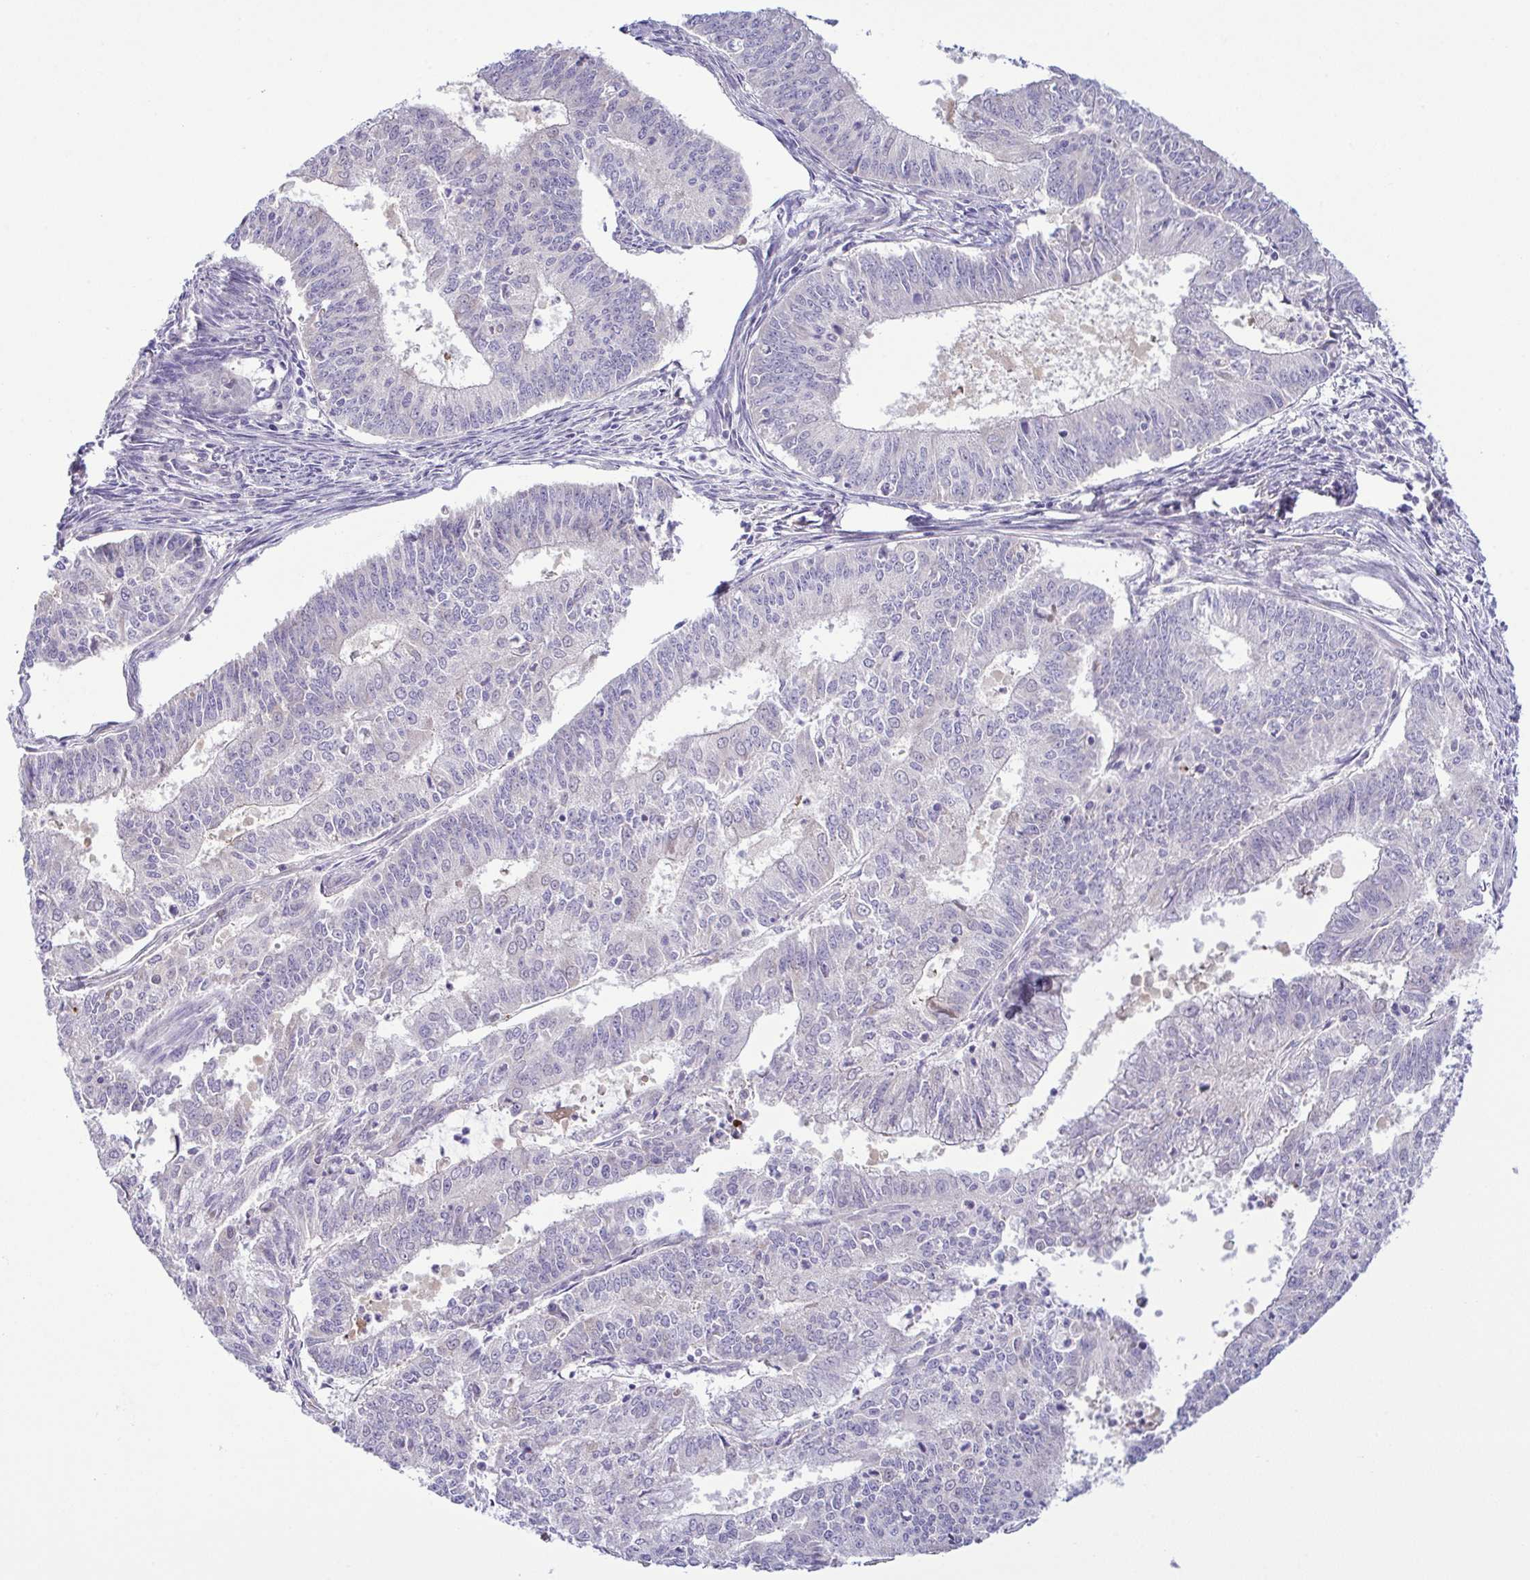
{"staining": {"intensity": "negative", "quantity": "none", "location": "none"}, "tissue": "endometrial cancer", "cell_type": "Tumor cells", "image_type": "cancer", "snomed": [{"axis": "morphology", "description": "Adenocarcinoma, NOS"}, {"axis": "topography", "description": "Endometrium"}], "caption": "Adenocarcinoma (endometrial) was stained to show a protein in brown. There is no significant staining in tumor cells.", "gene": "SYNPO2L", "patient": {"sex": "female", "age": 61}}